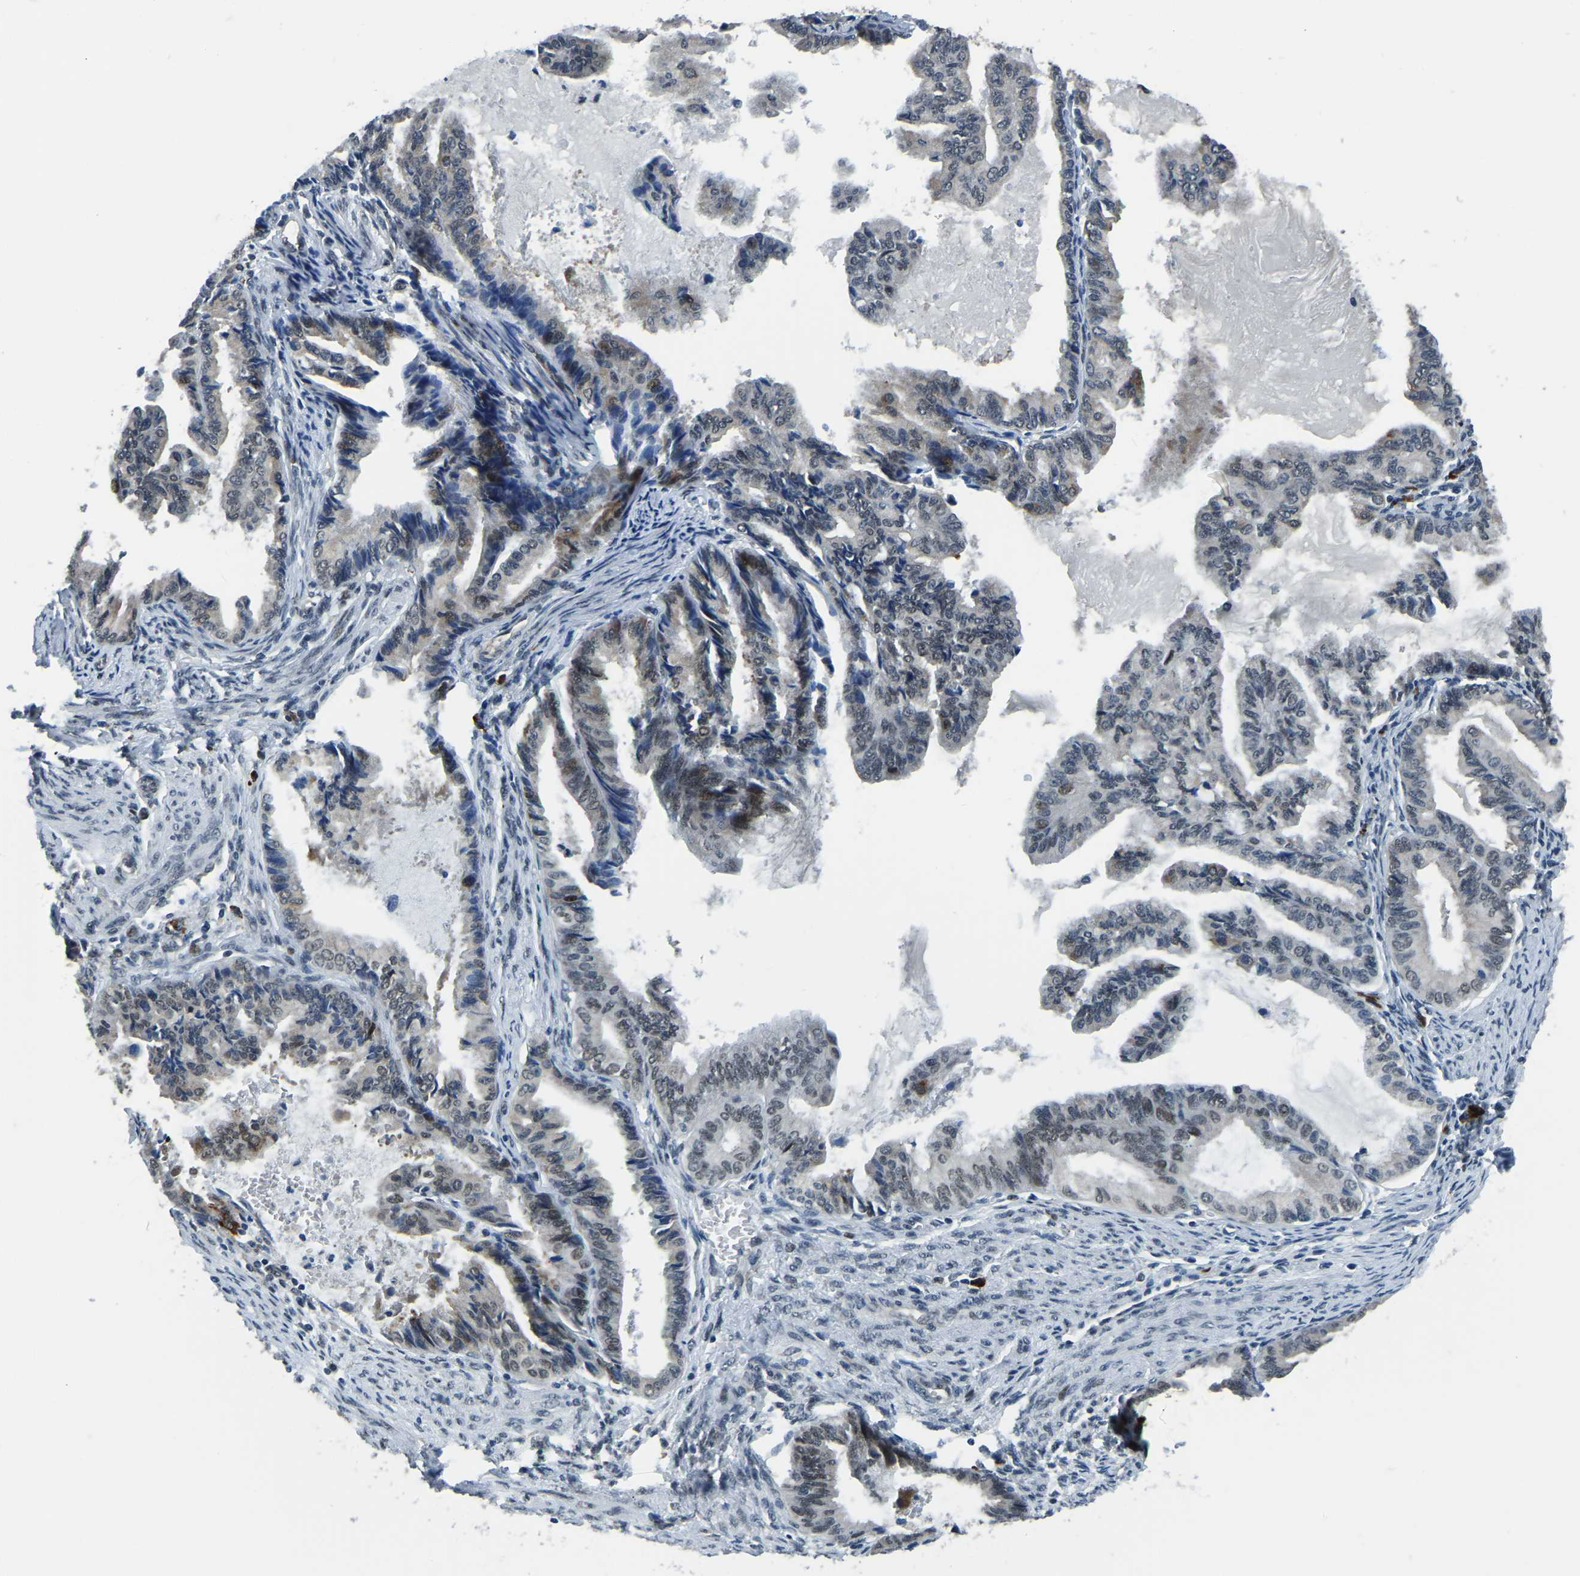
{"staining": {"intensity": "moderate", "quantity": "<25%", "location": "cytoplasmic/membranous,nuclear"}, "tissue": "endometrial cancer", "cell_type": "Tumor cells", "image_type": "cancer", "snomed": [{"axis": "morphology", "description": "Adenocarcinoma, NOS"}, {"axis": "topography", "description": "Endometrium"}], "caption": "Human endometrial adenocarcinoma stained with a brown dye shows moderate cytoplasmic/membranous and nuclear positive expression in approximately <25% of tumor cells.", "gene": "ING2", "patient": {"sex": "female", "age": 86}}